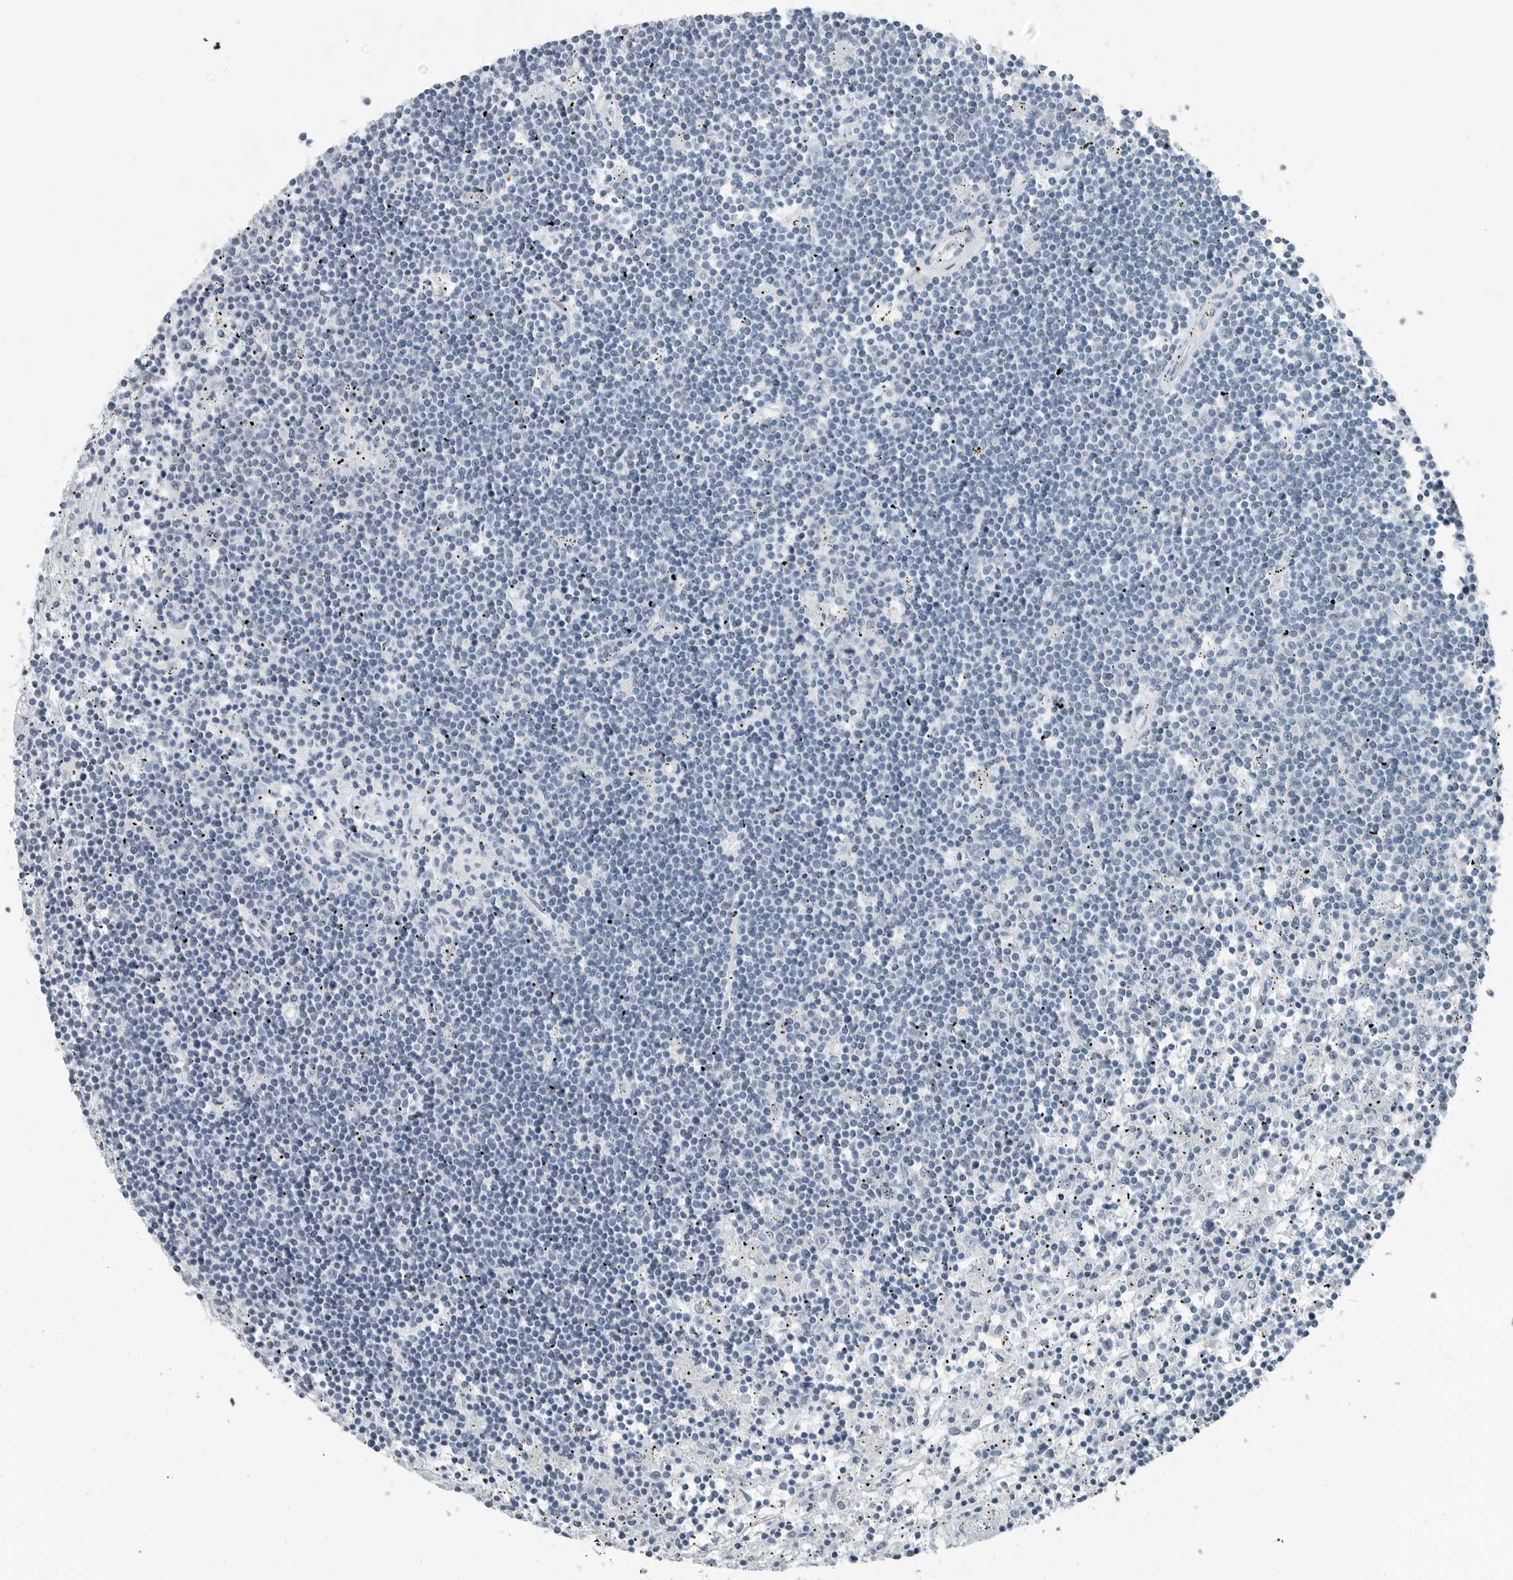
{"staining": {"intensity": "negative", "quantity": "none", "location": "none"}, "tissue": "lymphoma", "cell_type": "Tumor cells", "image_type": "cancer", "snomed": [{"axis": "morphology", "description": "Malignant lymphoma, non-Hodgkin's type, Low grade"}, {"axis": "topography", "description": "Spleen"}], "caption": "Lymphoma stained for a protein using IHC reveals no positivity tumor cells.", "gene": "ZPBP2", "patient": {"sex": "male", "age": 76}}